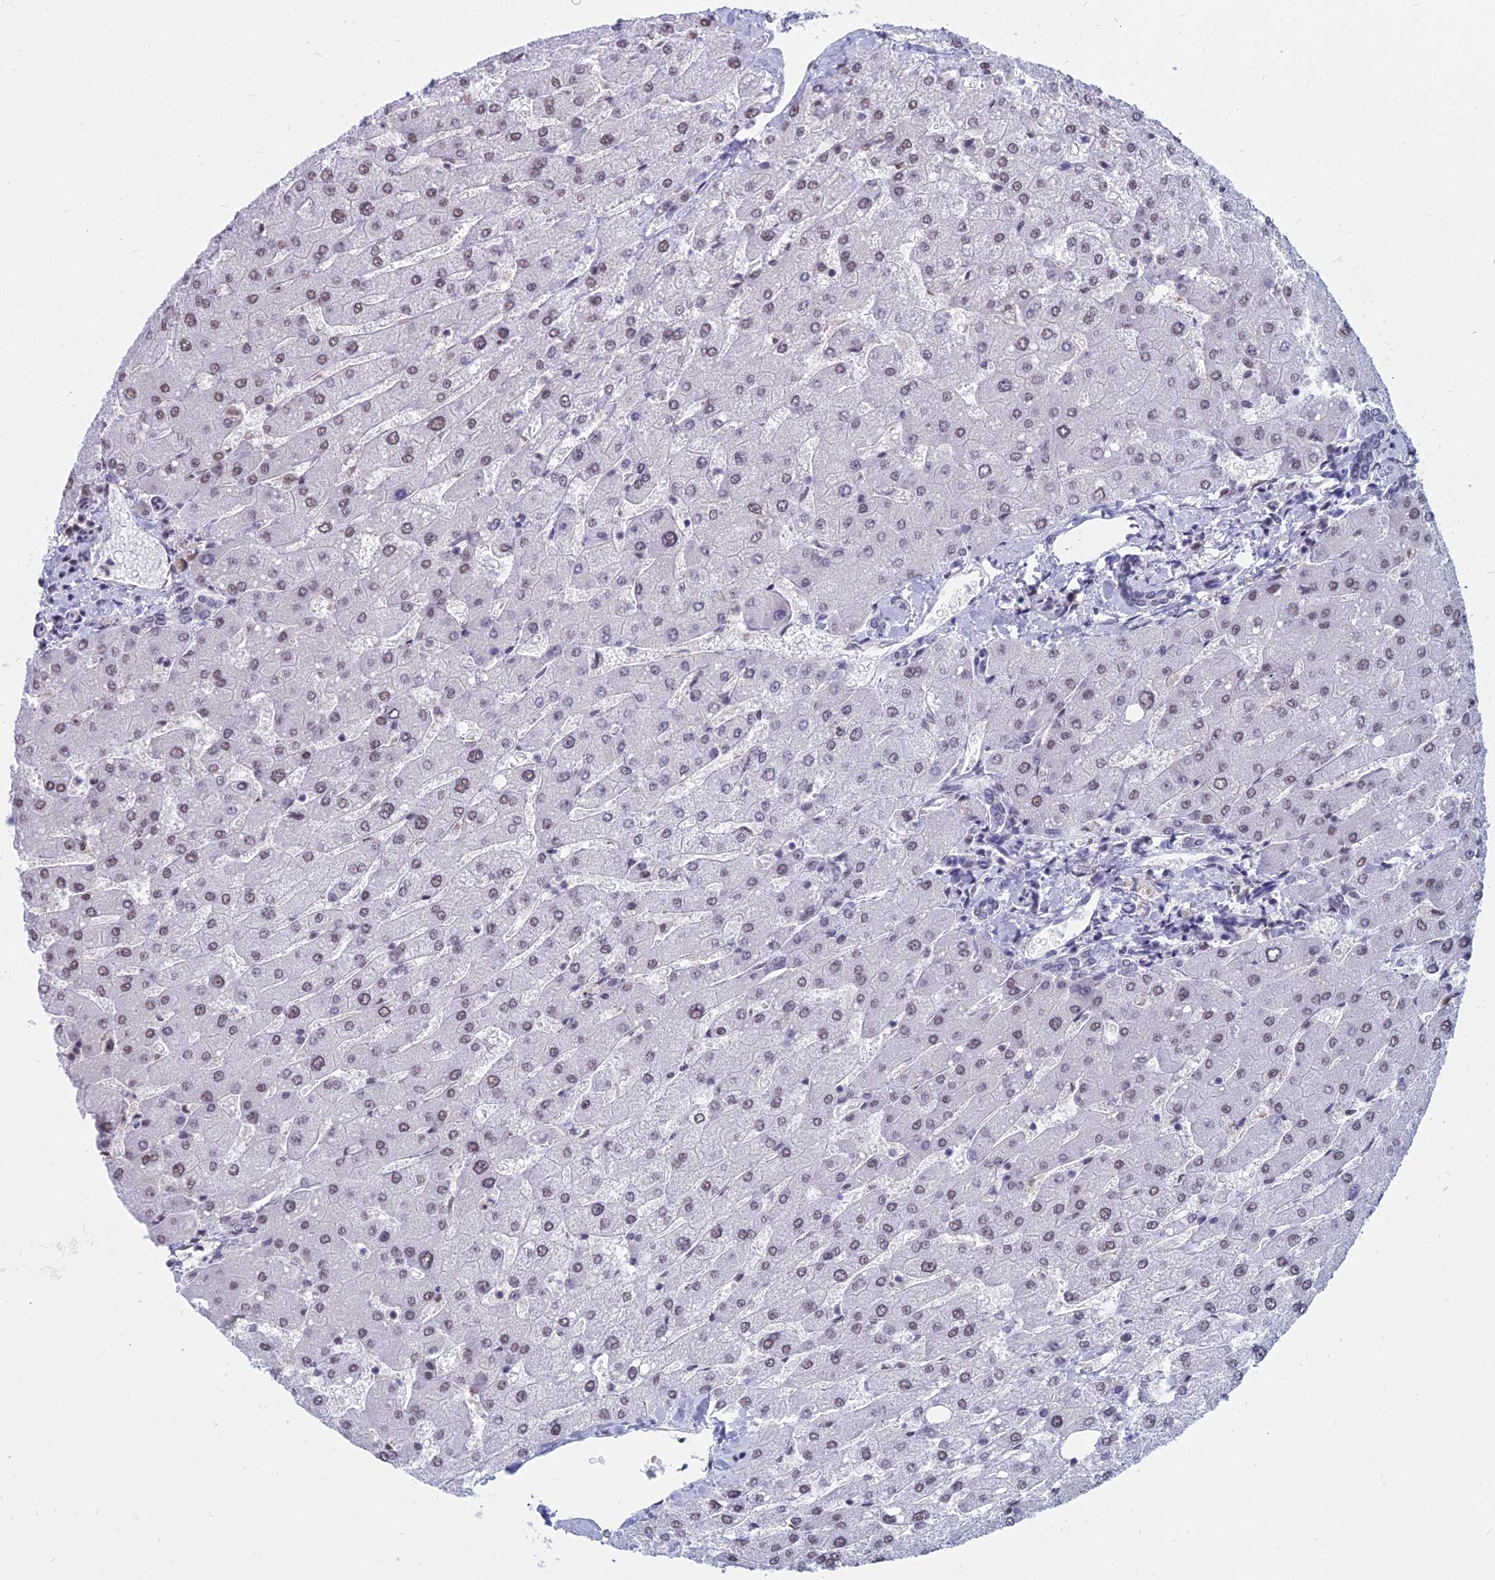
{"staining": {"intensity": "negative", "quantity": "none", "location": "none"}, "tissue": "liver", "cell_type": "Cholangiocytes", "image_type": "normal", "snomed": [{"axis": "morphology", "description": "Normal tissue, NOS"}, {"axis": "topography", "description": "Liver"}], "caption": "An IHC image of benign liver is shown. There is no staining in cholangiocytes of liver. (DAB (3,3'-diaminobenzidine) immunohistochemistry (IHC) with hematoxylin counter stain).", "gene": "SRSF7", "patient": {"sex": "male", "age": 55}}